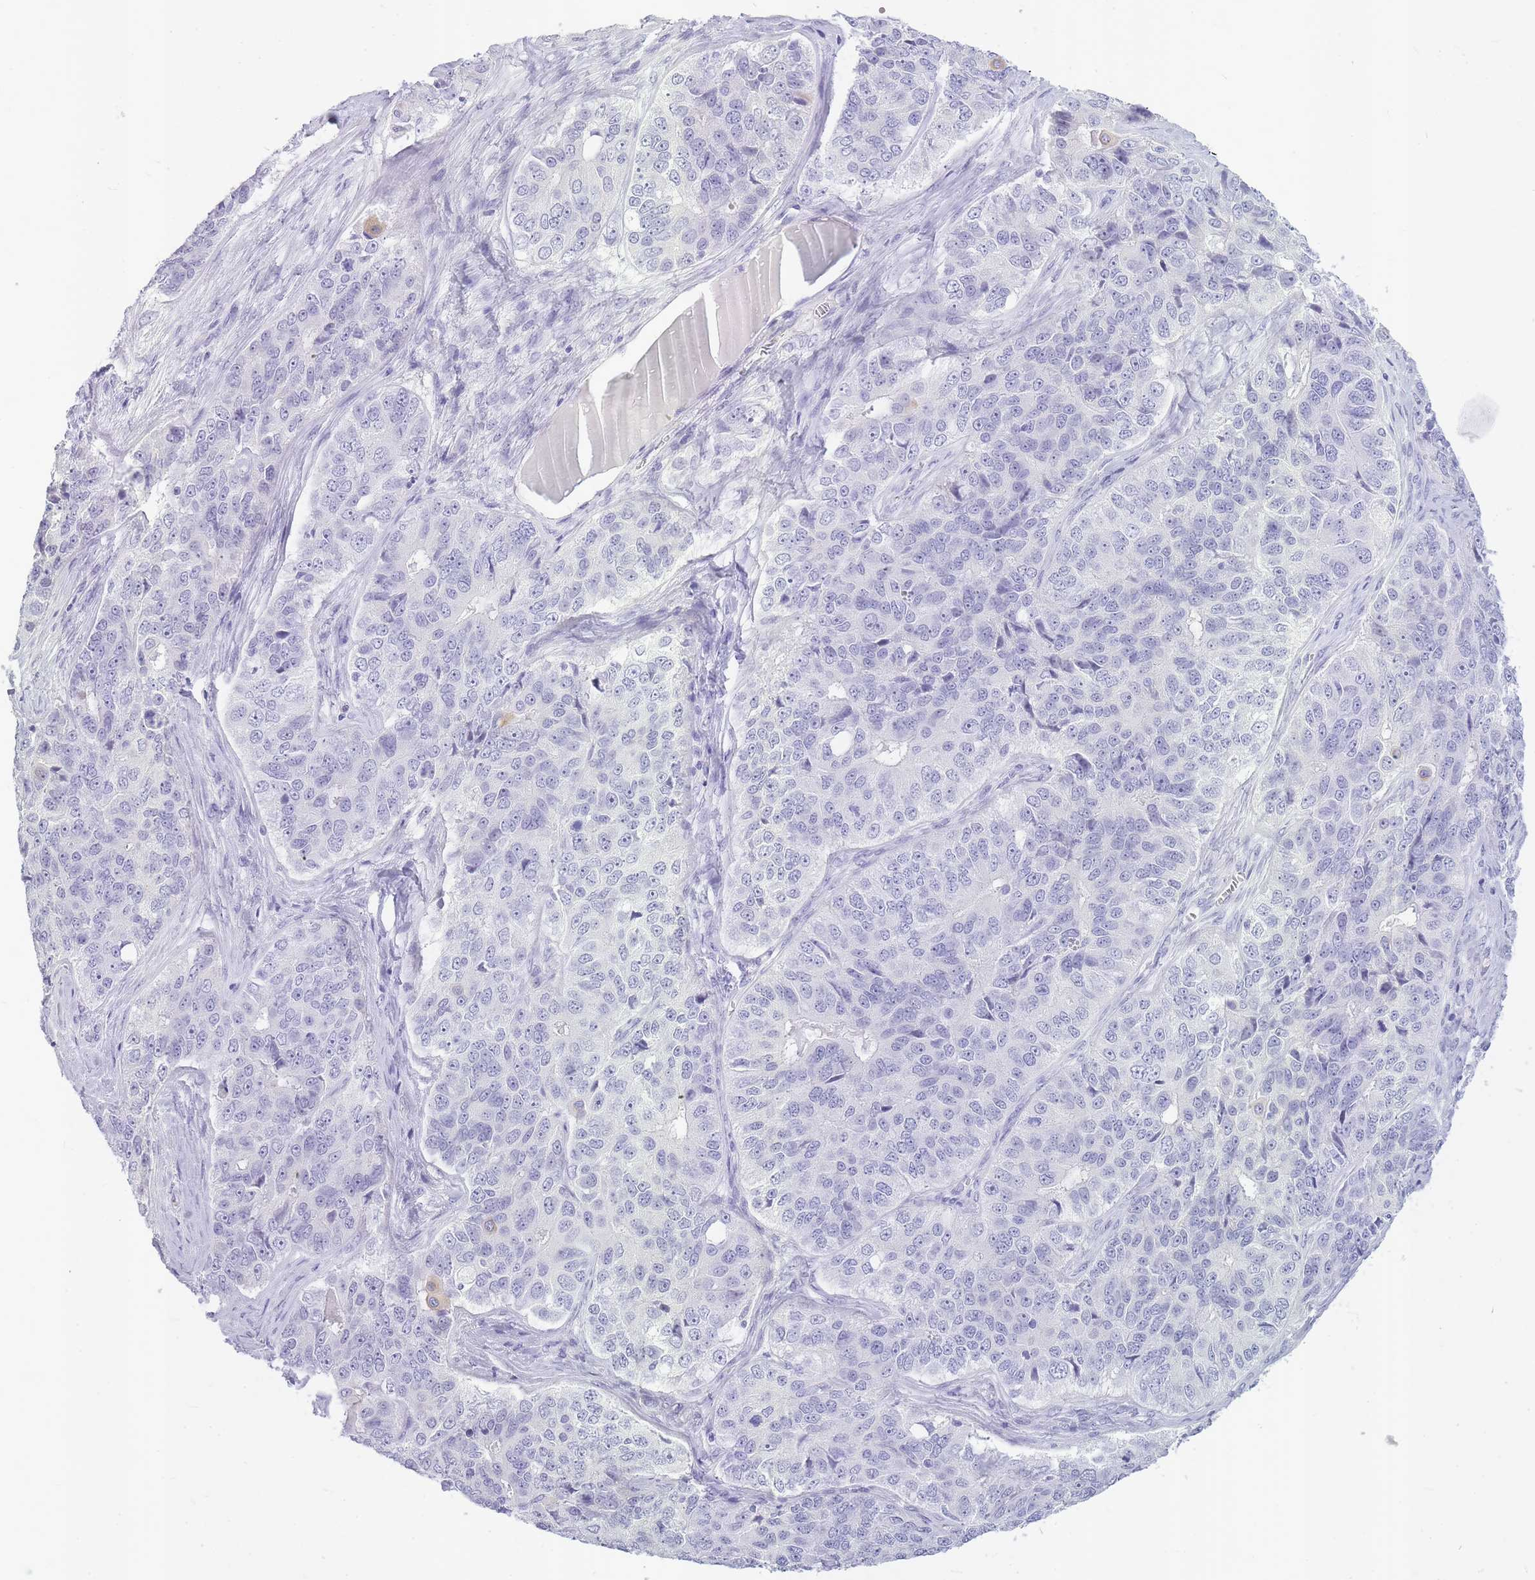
{"staining": {"intensity": "negative", "quantity": "none", "location": "none"}, "tissue": "ovarian cancer", "cell_type": "Tumor cells", "image_type": "cancer", "snomed": [{"axis": "morphology", "description": "Carcinoma, endometroid"}, {"axis": "topography", "description": "Ovary"}], "caption": "Human ovarian cancer stained for a protein using IHC reveals no positivity in tumor cells.", "gene": "INS", "patient": {"sex": "female", "age": 51}}